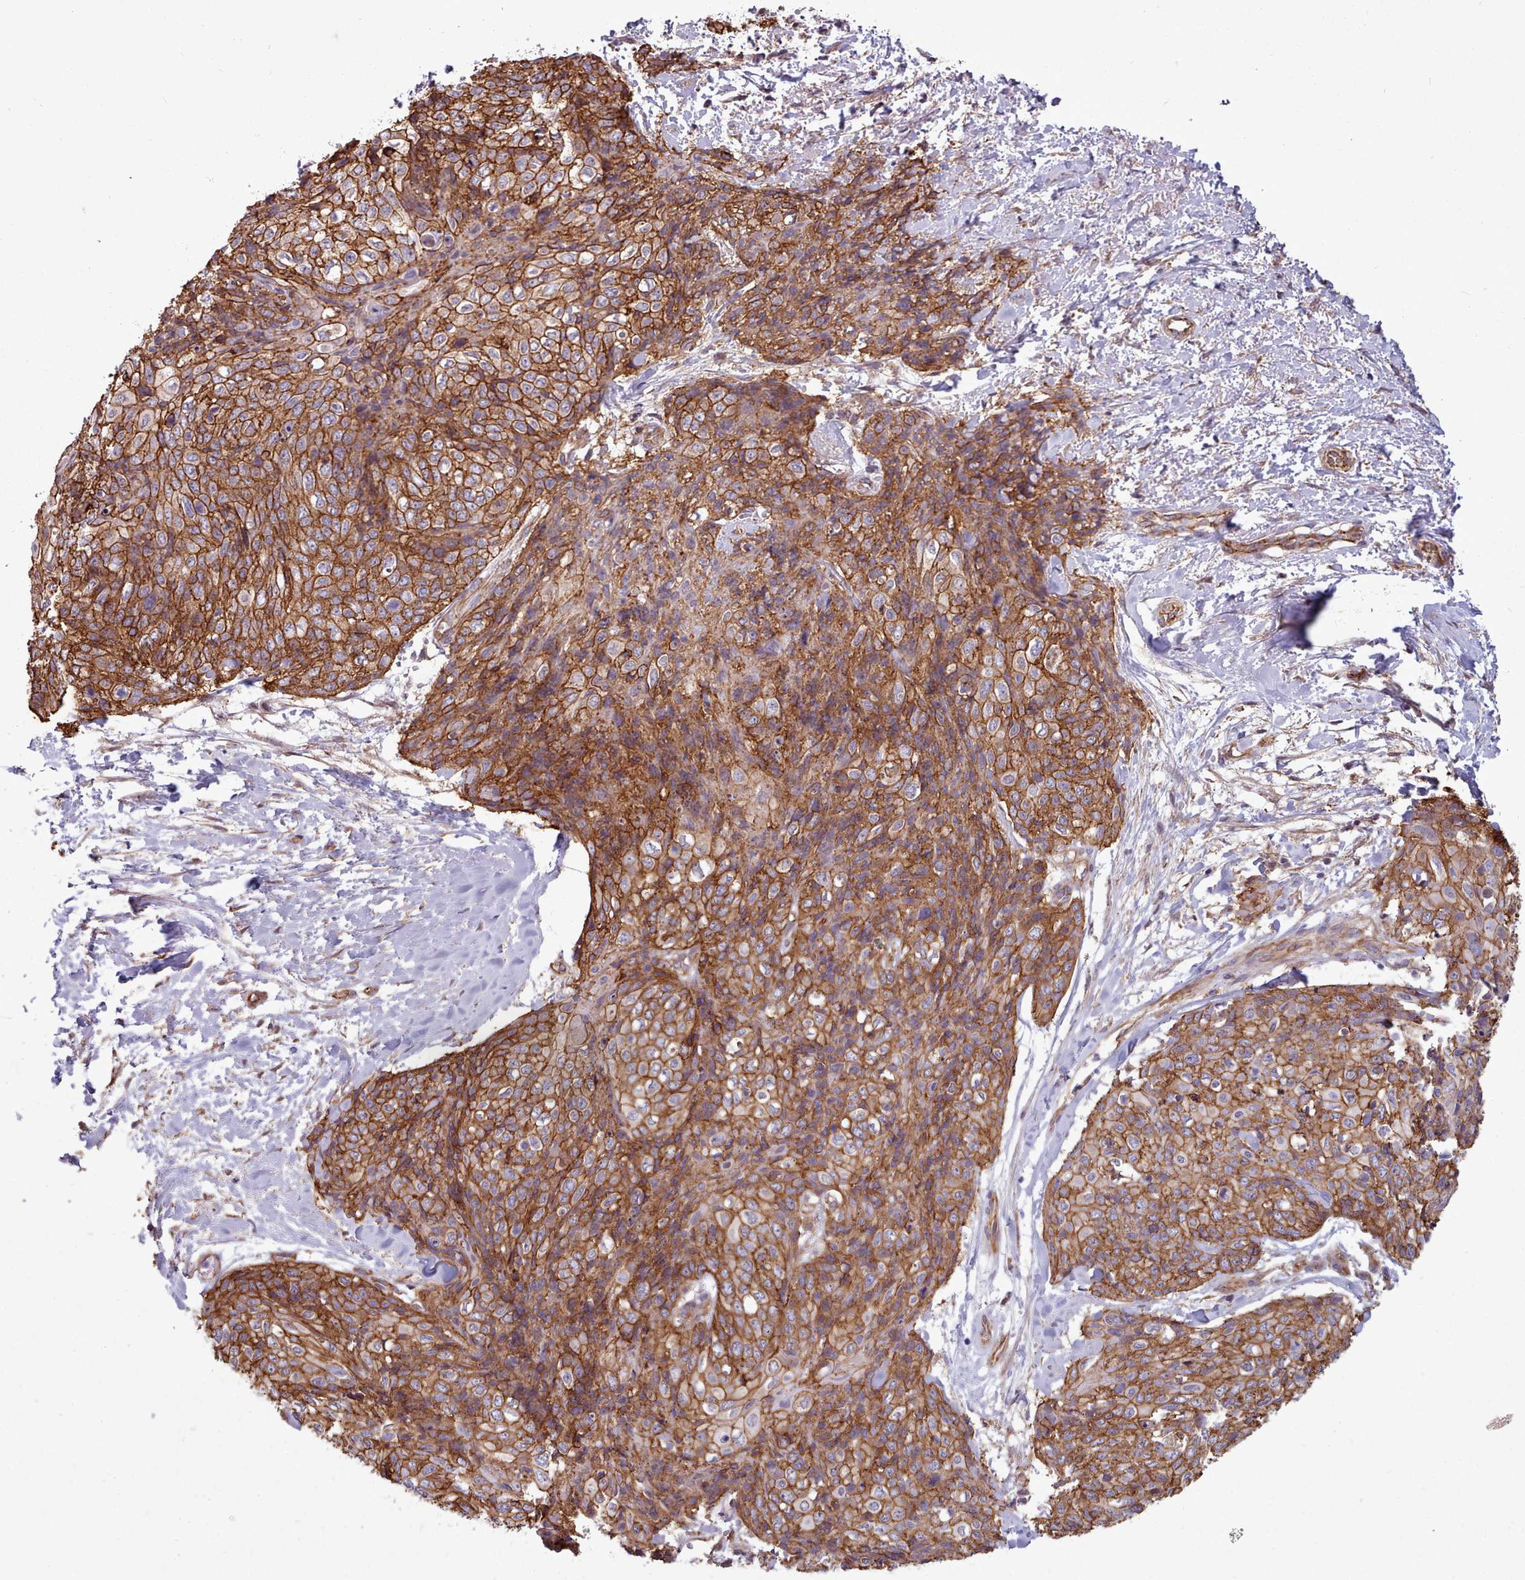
{"staining": {"intensity": "strong", "quantity": ">75%", "location": "cytoplasmic/membranous"}, "tissue": "skin cancer", "cell_type": "Tumor cells", "image_type": "cancer", "snomed": [{"axis": "morphology", "description": "Squamous cell carcinoma, NOS"}, {"axis": "topography", "description": "Skin"}, {"axis": "topography", "description": "Vulva"}], "caption": "An image showing strong cytoplasmic/membranous staining in about >75% of tumor cells in skin squamous cell carcinoma, as visualized by brown immunohistochemical staining.", "gene": "MRPL46", "patient": {"sex": "female", "age": 85}}